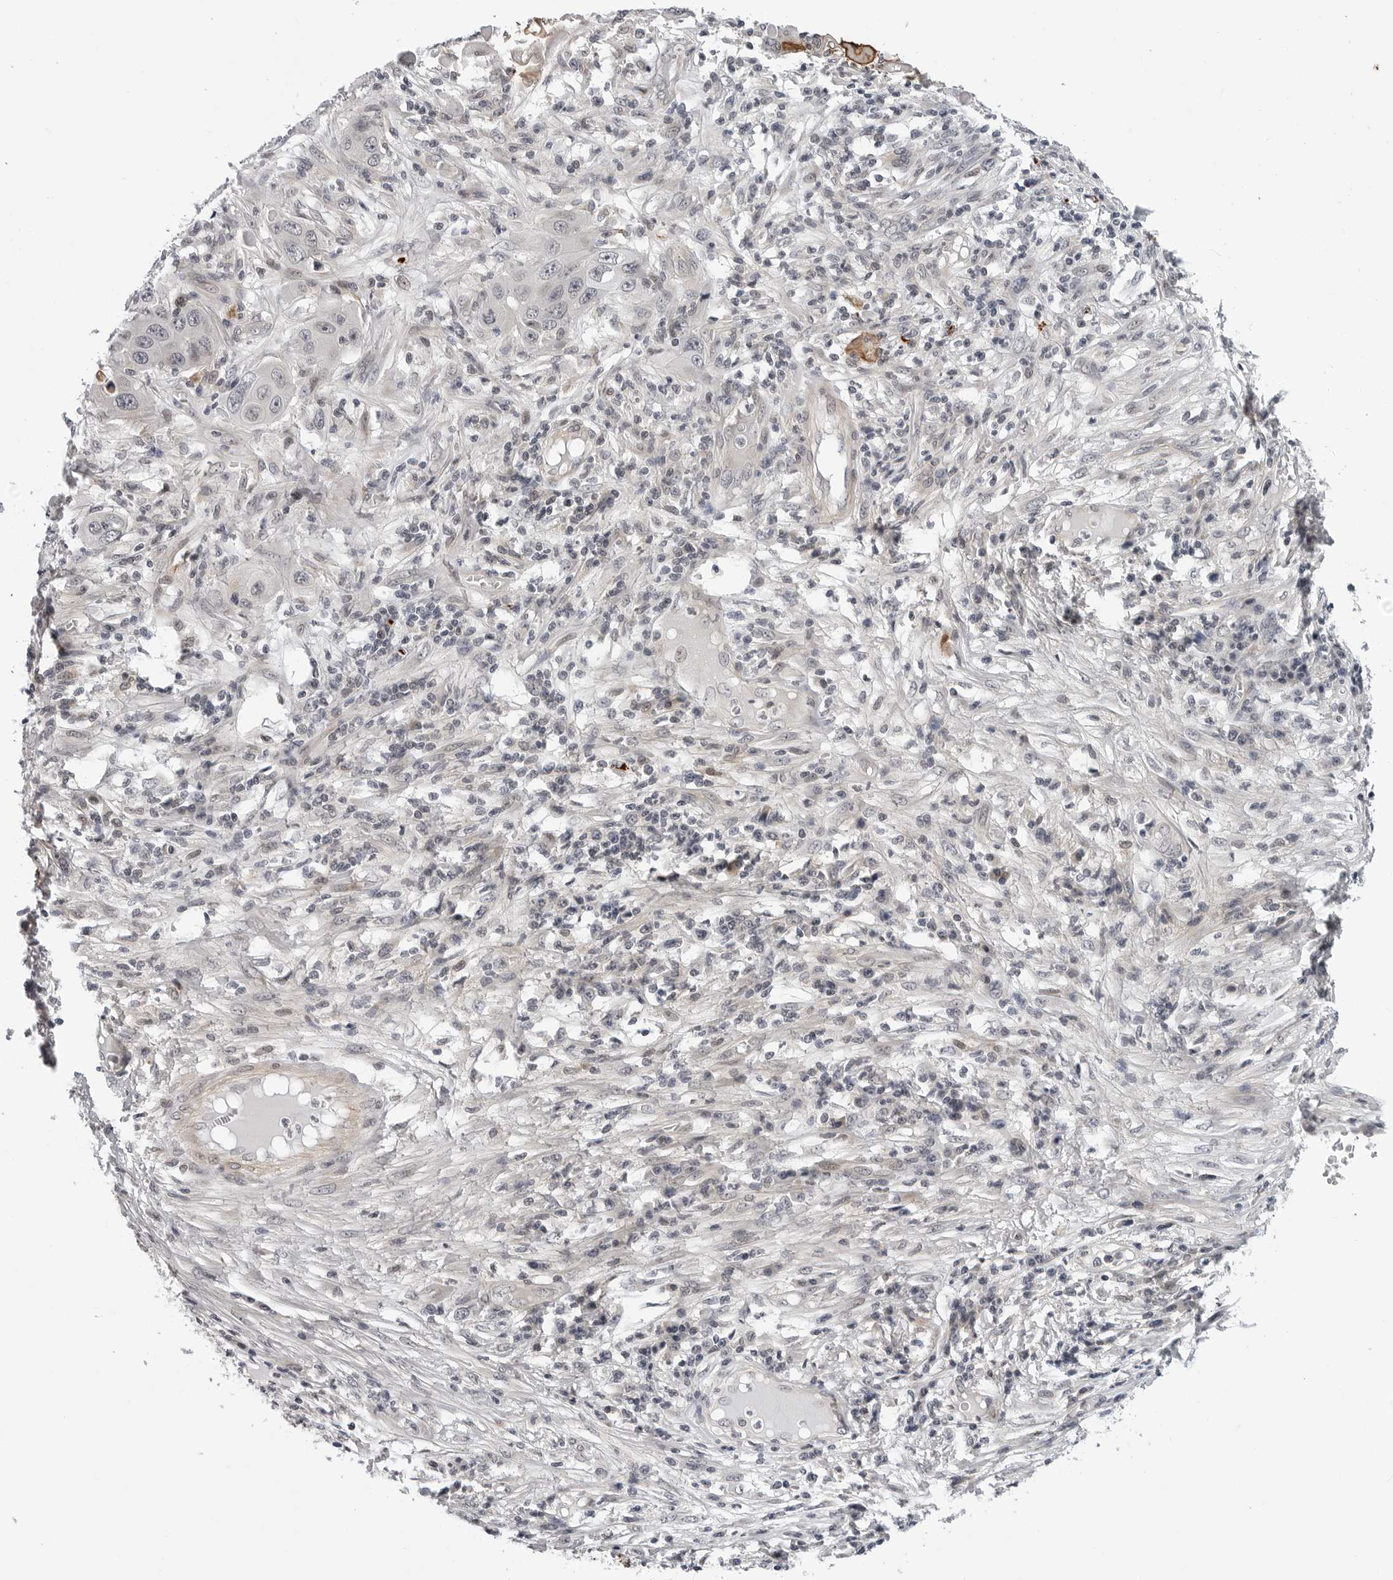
{"staining": {"intensity": "negative", "quantity": "none", "location": "none"}, "tissue": "skin cancer", "cell_type": "Tumor cells", "image_type": "cancer", "snomed": [{"axis": "morphology", "description": "Squamous cell carcinoma, NOS"}, {"axis": "topography", "description": "Skin"}], "caption": "Tumor cells show no significant protein expression in skin cancer. Brightfield microscopy of immunohistochemistry (IHC) stained with DAB (brown) and hematoxylin (blue), captured at high magnification.", "gene": "KIAA1614", "patient": {"sex": "male", "age": 55}}